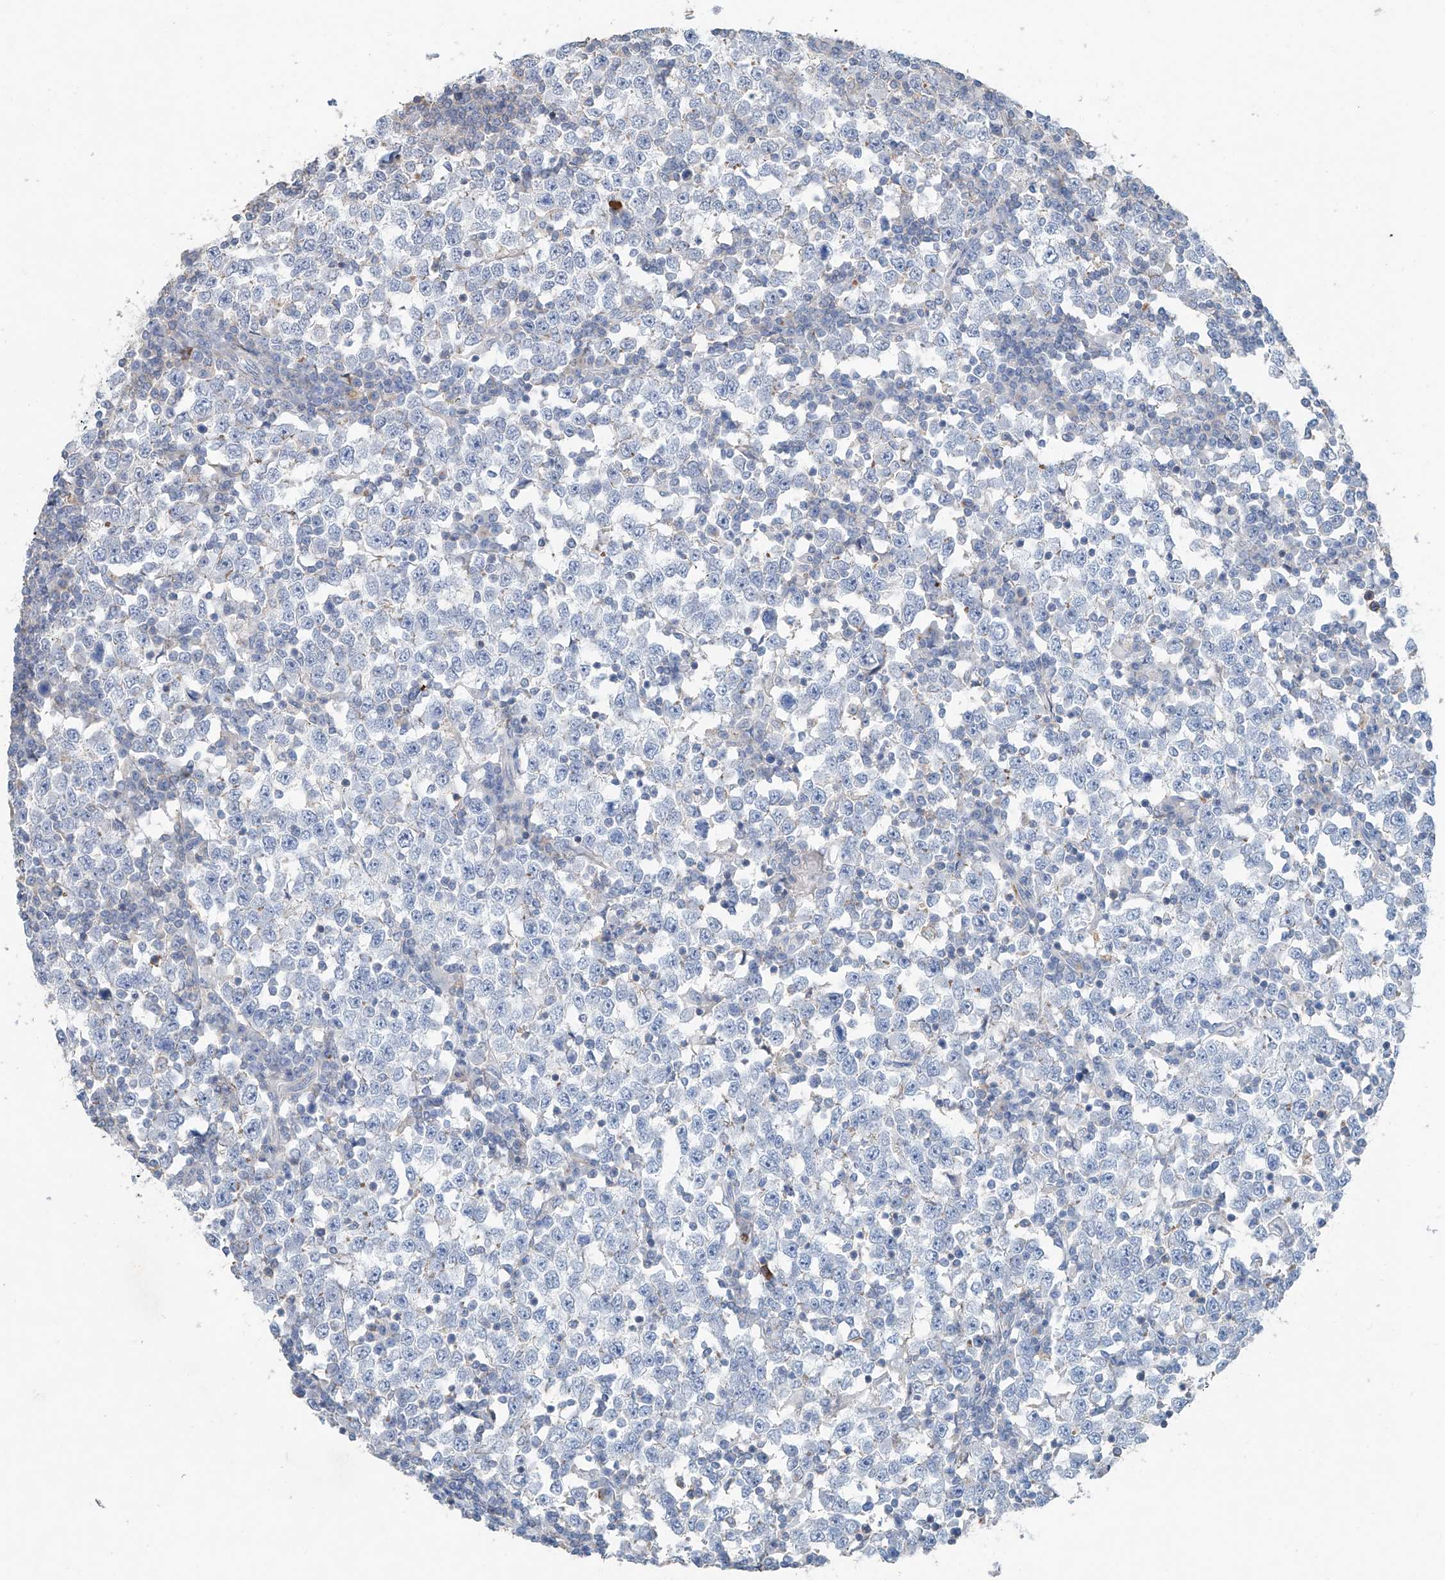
{"staining": {"intensity": "negative", "quantity": "none", "location": "none"}, "tissue": "testis cancer", "cell_type": "Tumor cells", "image_type": "cancer", "snomed": [{"axis": "morphology", "description": "Seminoma, NOS"}, {"axis": "topography", "description": "Testis"}], "caption": "Immunohistochemistry micrograph of testis cancer stained for a protein (brown), which displays no expression in tumor cells. (DAB (3,3'-diaminobenzidine) IHC, high magnification).", "gene": "ANKRD34A", "patient": {"sex": "male", "age": 65}}